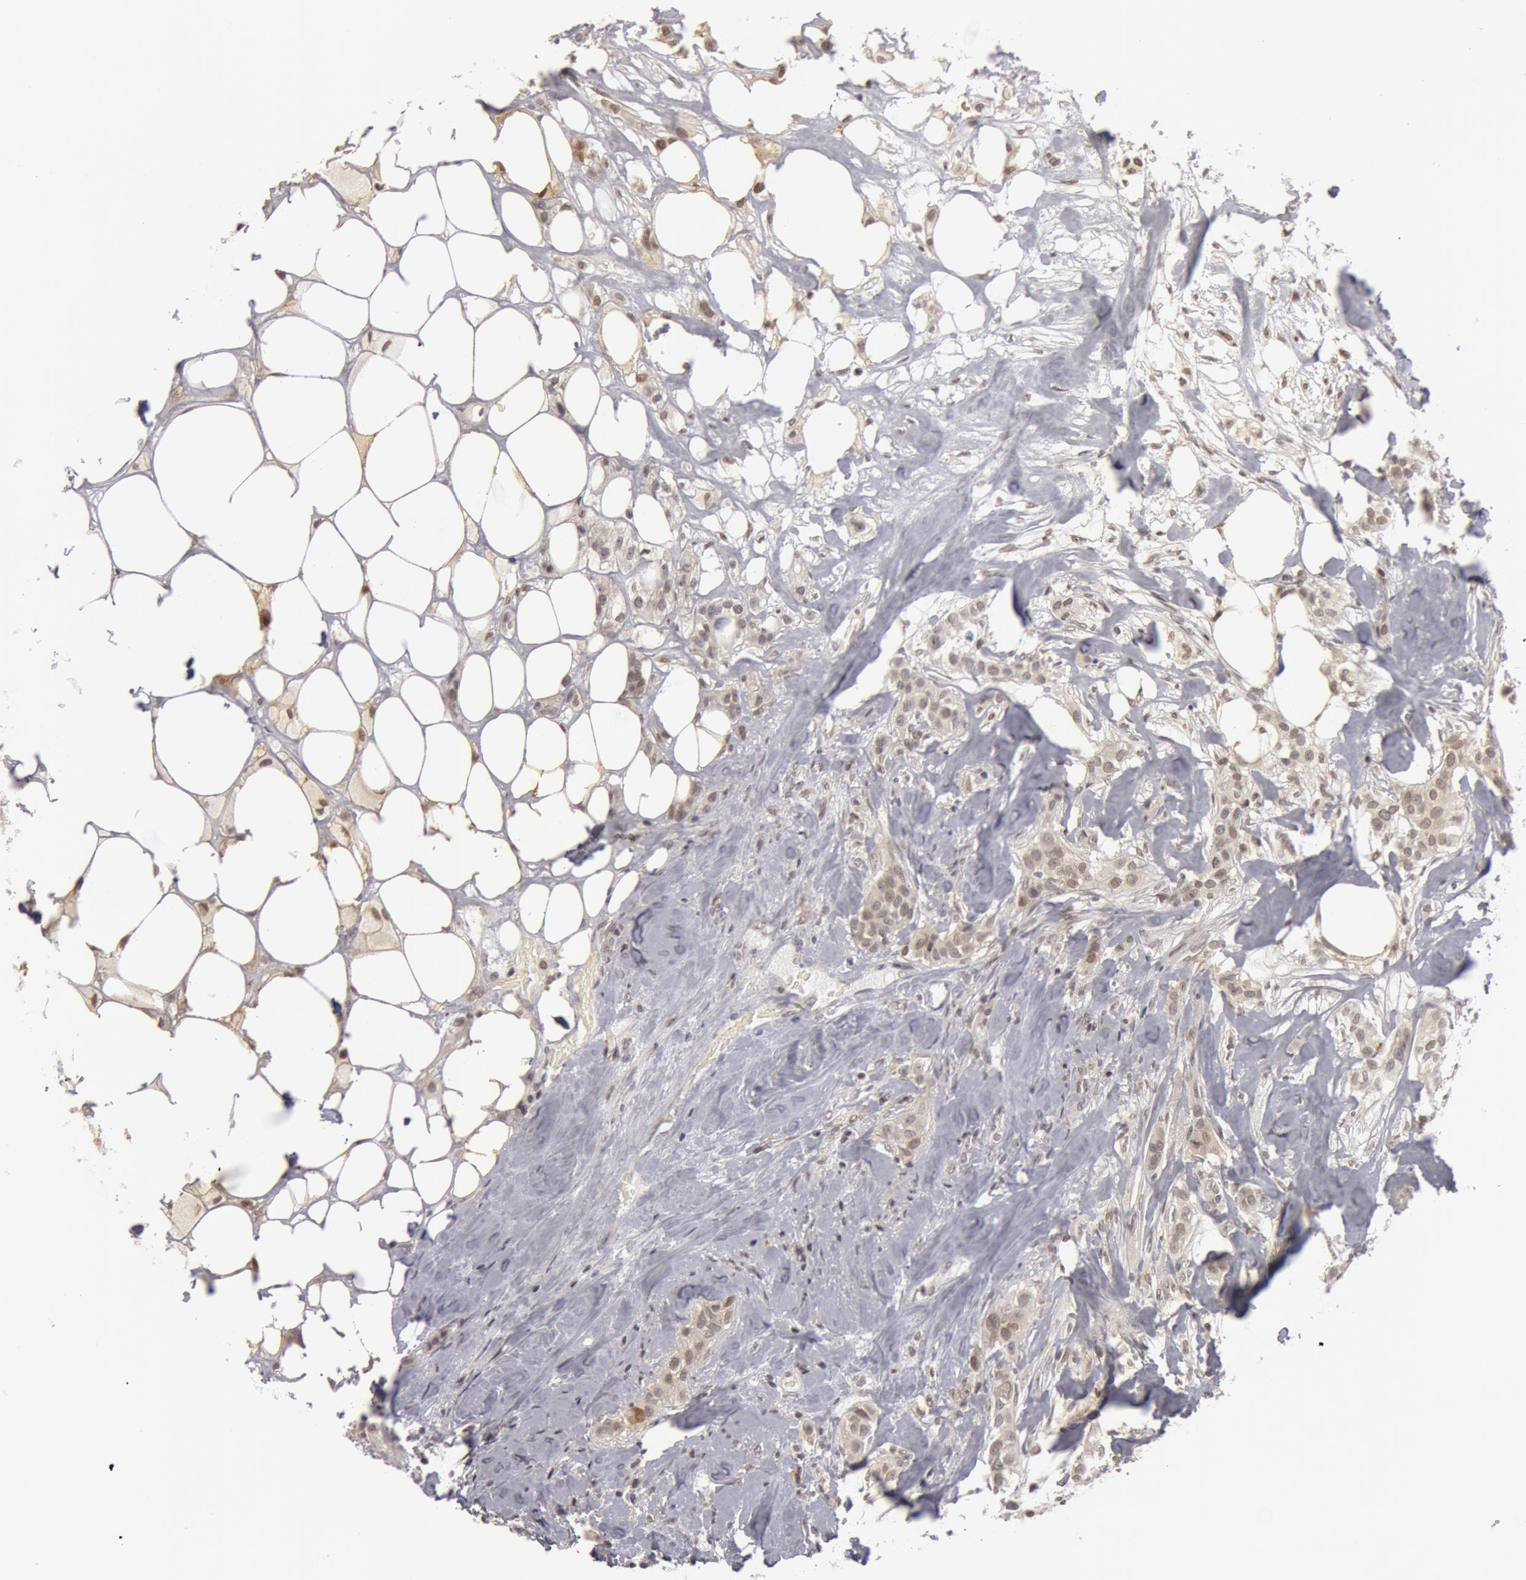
{"staining": {"intensity": "weak", "quantity": "<25%", "location": "nuclear"}, "tissue": "breast cancer", "cell_type": "Tumor cells", "image_type": "cancer", "snomed": [{"axis": "morphology", "description": "Duct carcinoma"}, {"axis": "topography", "description": "Breast"}], "caption": "Invasive ductal carcinoma (breast) was stained to show a protein in brown. There is no significant positivity in tumor cells.", "gene": "OASL", "patient": {"sex": "female", "age": 45}}